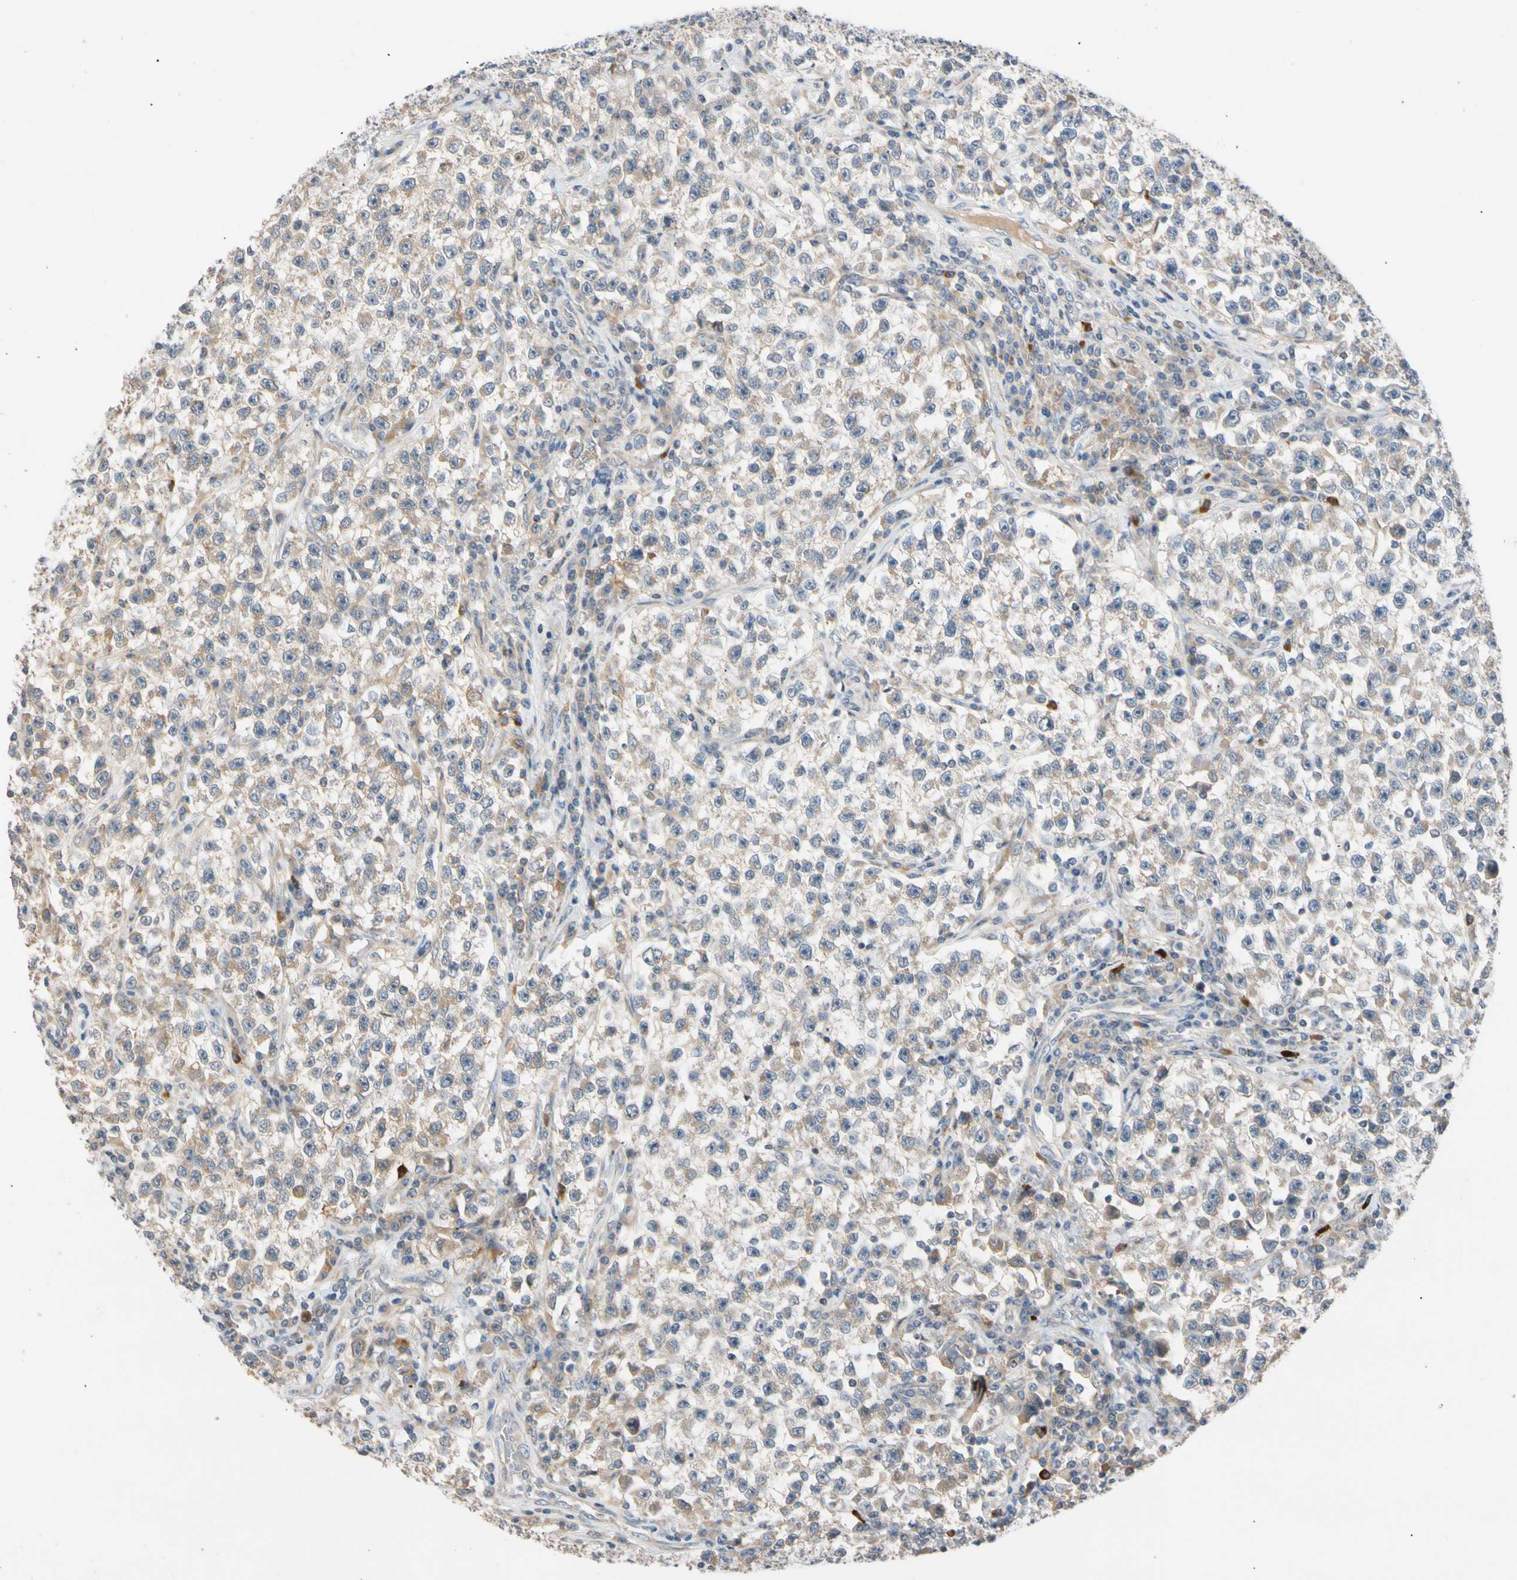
{"staining": {"intensity": "weak", "quantity": "25%-75%", "location": "cytoplasmic/membranous"}, "tissue": "testis cancer", "cell_type": "Tumor cells", "image_type": "cancer", "snomed": [{"axis": "morphology", "description": "Seminoma, NOS"}, {"axis": "topography", "description": "Testis"}], "caption": "This image shows immunohistochemistry (IHC) staining of human testis cancer (seminoma), with low weak cytoplasmic/membranous staining in about 25%-75% of tumor cells.", "gene": "CNST", "patient": {"sex": "male", "age": 22}}